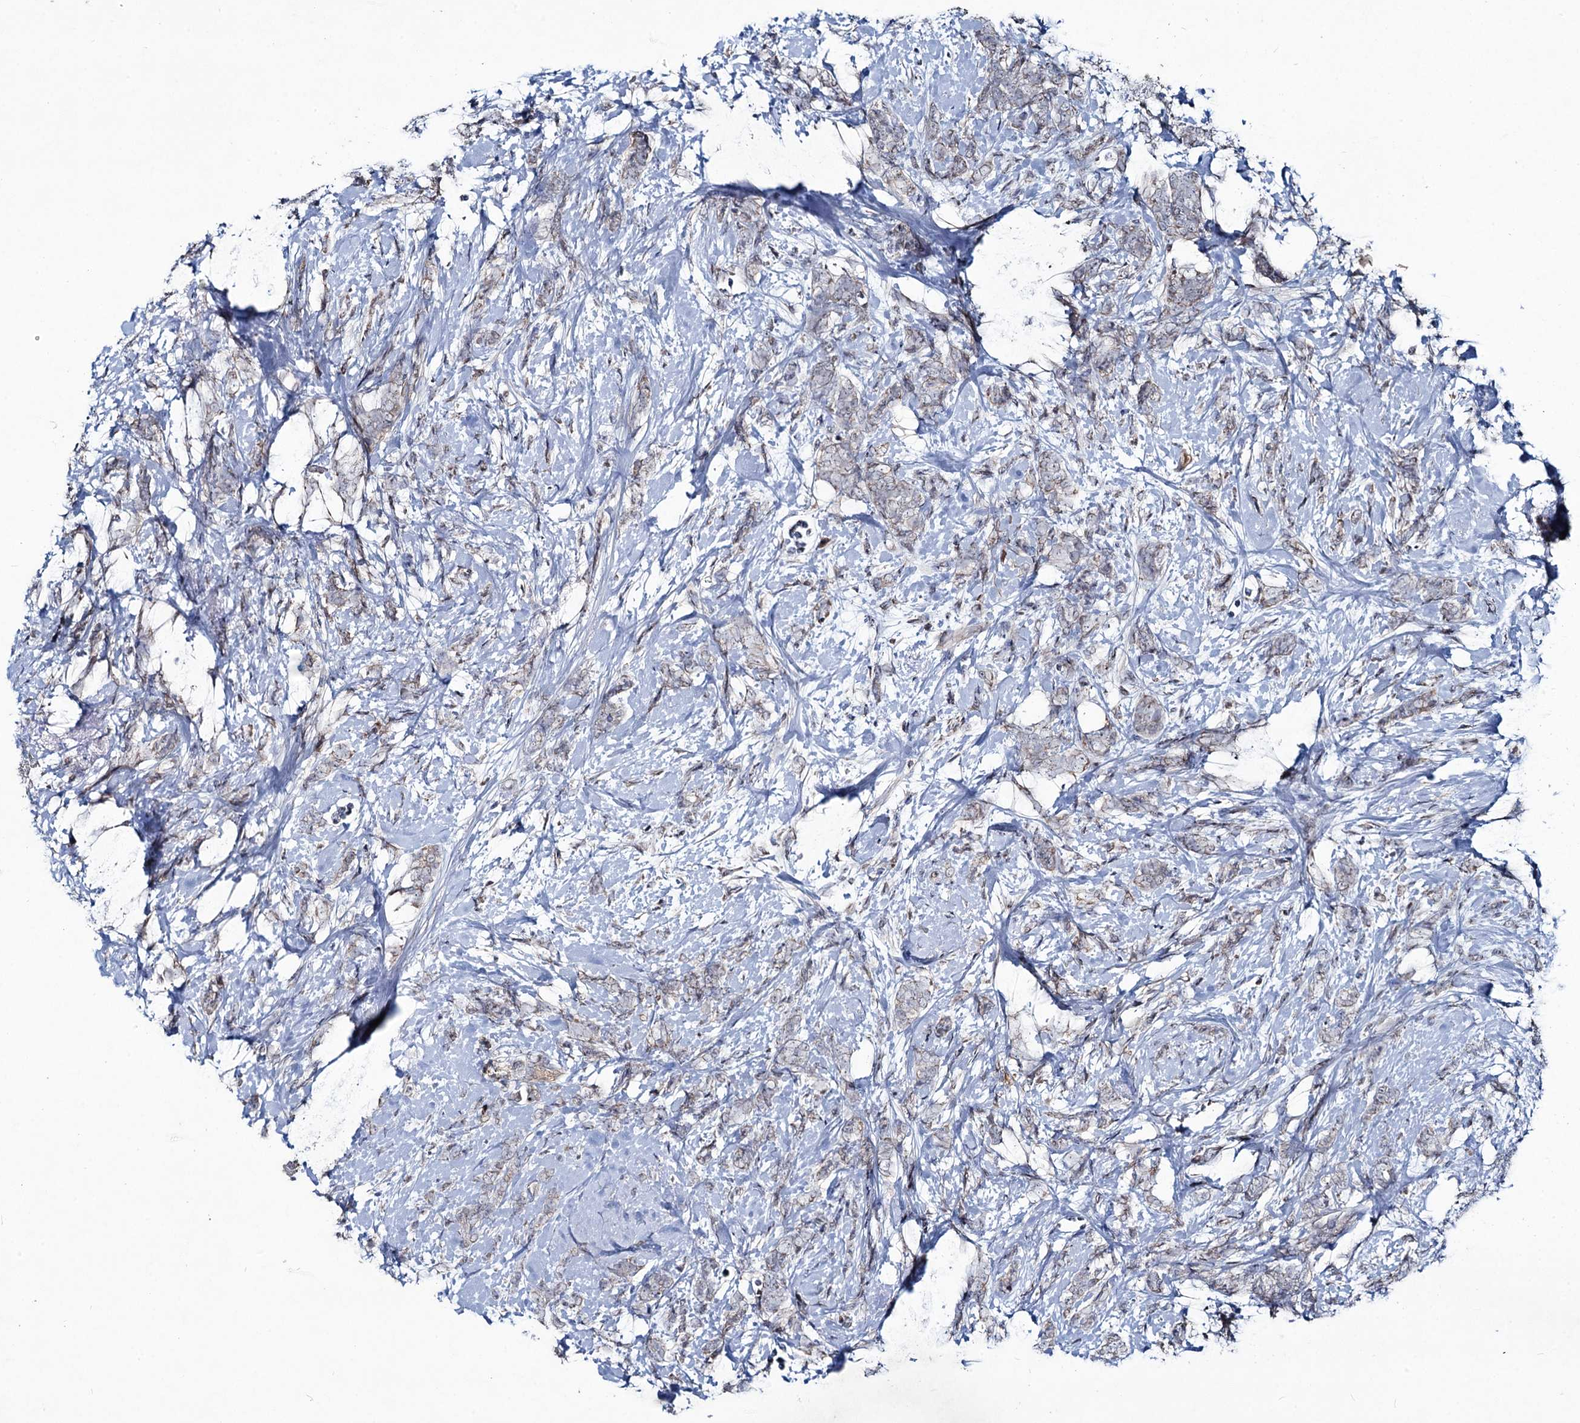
{"staining": {"intensity": "weak", "quantity": "<25%", "location": "cytoplasmic/membranous"}, "tissue": "breast cancer", "cell_type": "Tumor cells", "image_type": "cancer", "snomed": [{"axis": "morphology", "description": "Lobular carcinoma"}, {"axis": "topography", "description": "Breast"}], "caption": "An immunohistochemistry (IHC) image of breast lobular carcinoma is shown. There is no staining in tumor cells of breast lobular carcinoma. (DAB IHC visualized using brightfield microscopy, high magnification).", "gene": "RNF6", "patient": {"sex": "female", "age": 58}}